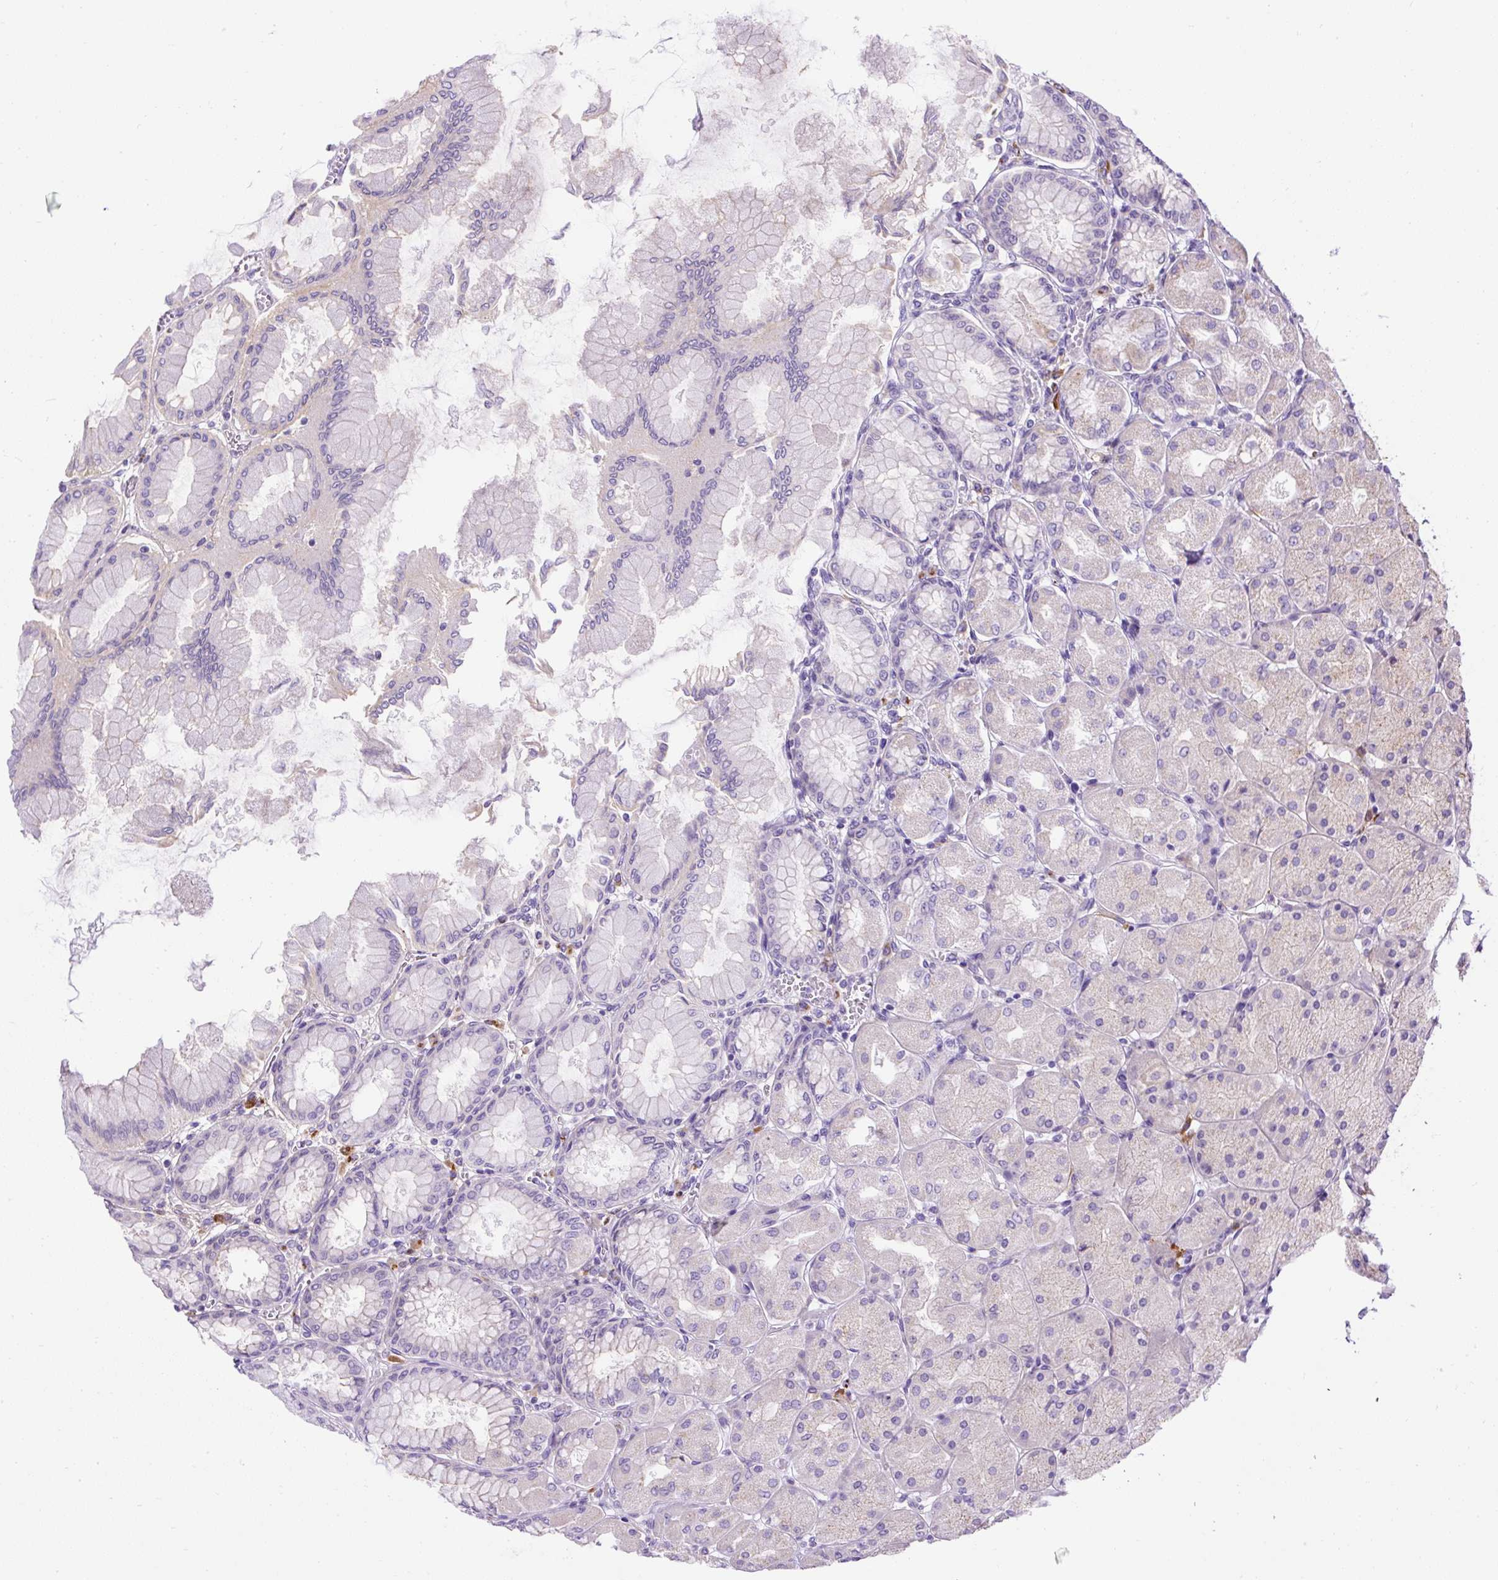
{"staining": {"intensity": "negative", "quantity": "none", "location": "none"}, "tissue": "stomach", "cell_type": "Glandular cells", "image_type": "normal", "snomed": [{"axis": "morphology", "description": "Normal tissue, NOS"}, {"axis": "topography", "description": "Stomach, upper"}], "caption": "Protein analysis of normal stomach shows no significant positivity in glandular cells. (IHC, brightfield microscopy, high magnification).", "gene": "CFAP47", "patient": {"sex": "female", "age": 56}}